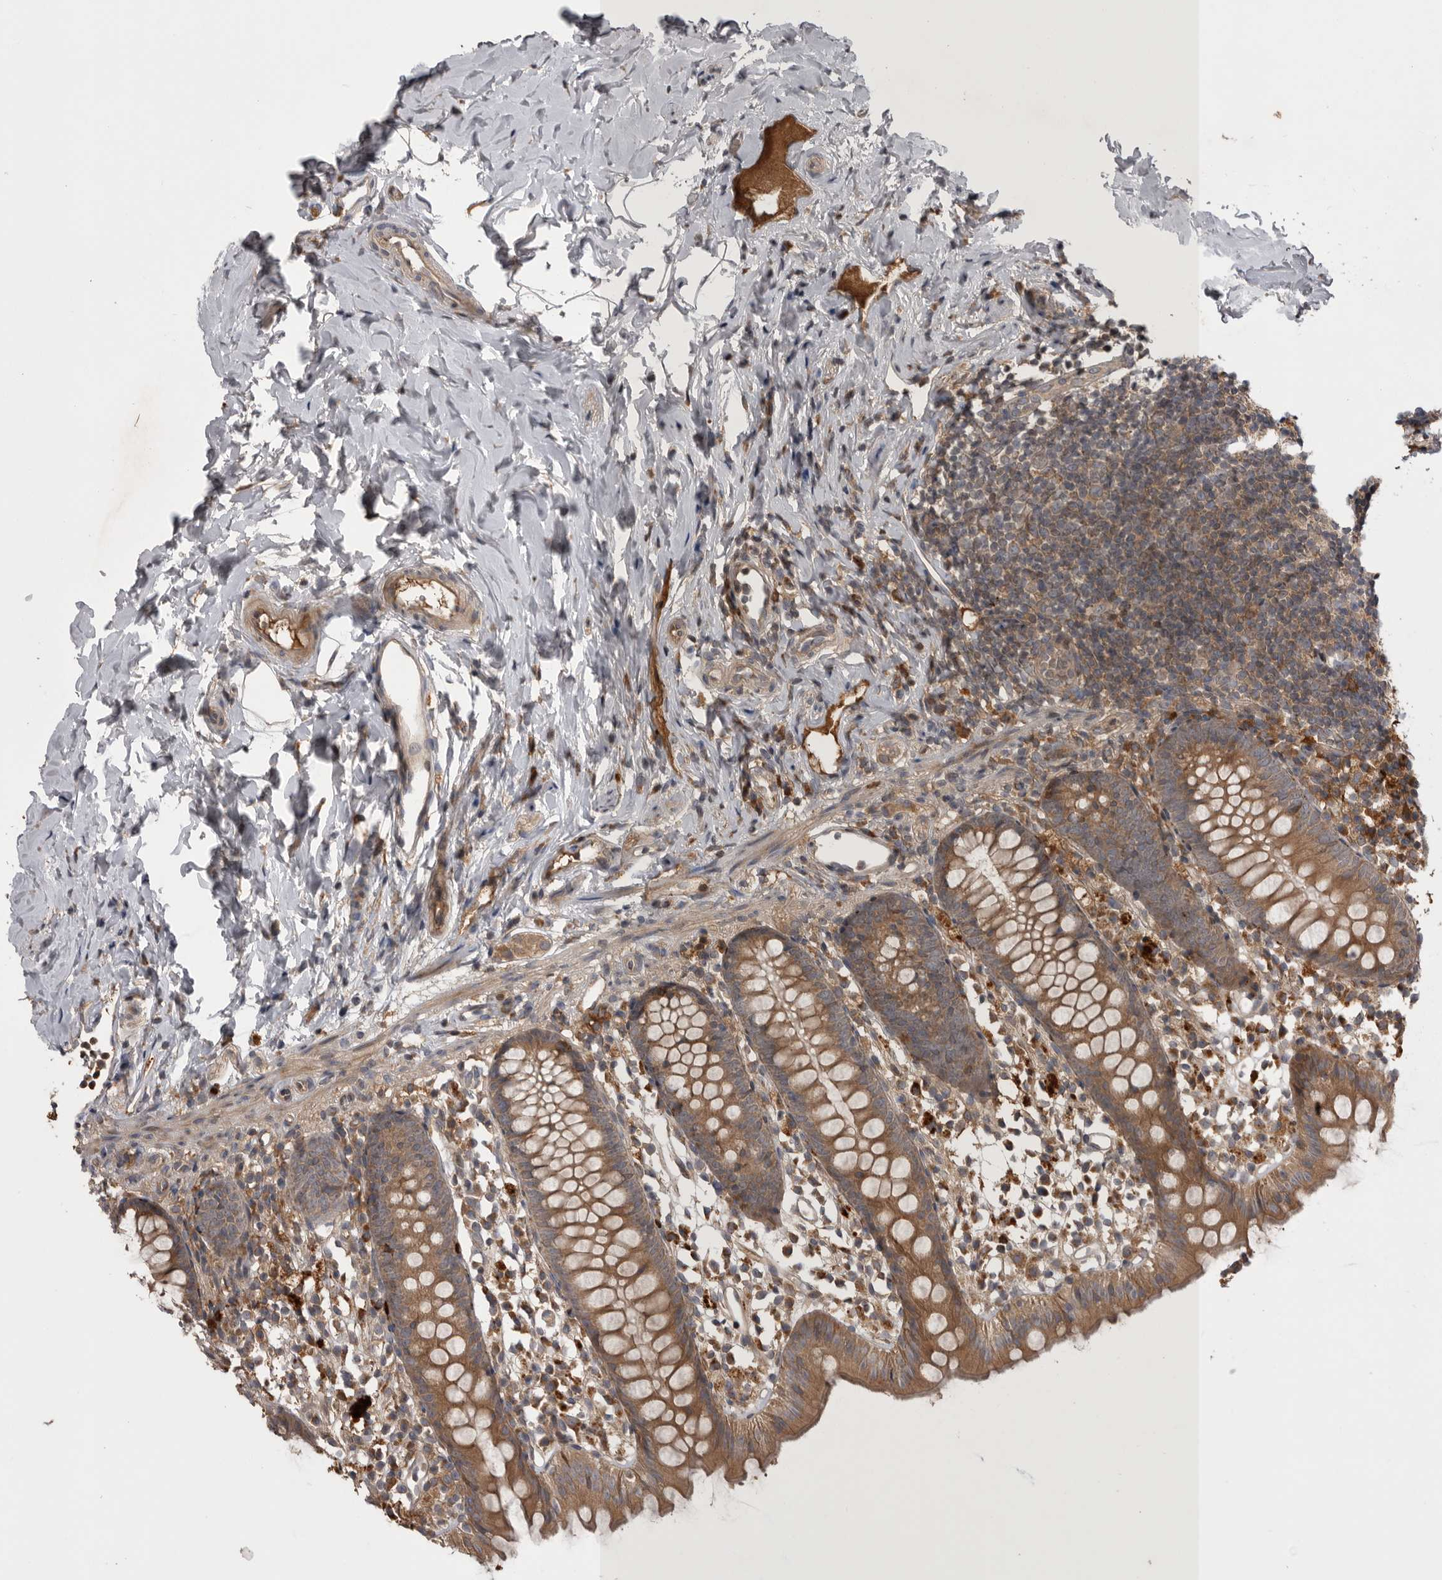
{"staining": {"intensity": "moderate", "quantity": ">75%", "location": "cytoplasmic/membranous"}, "tissue": "appendix", "cell_type": "Glandular cells", "image_type": "normal", "snomed": [{"axis": "morphology", "description": "Normal tissue, NOS"}, {"axis": "topography", "description": "Appendix"}], "caption": "IHC staining of unremarkable appendix, which displays medium levels of moderate cytoplasmic/membranous staining in approximately >75% of glandular cells indicating moderate cytoplasmic/membranous protein positivity. The staining was performed using DAB (brown) for protein detection and nuclei were counterstained in hematoxylin (blue).", "gene": "RAB3GAP2", "patient": {"sex": "female", "age": 20}}